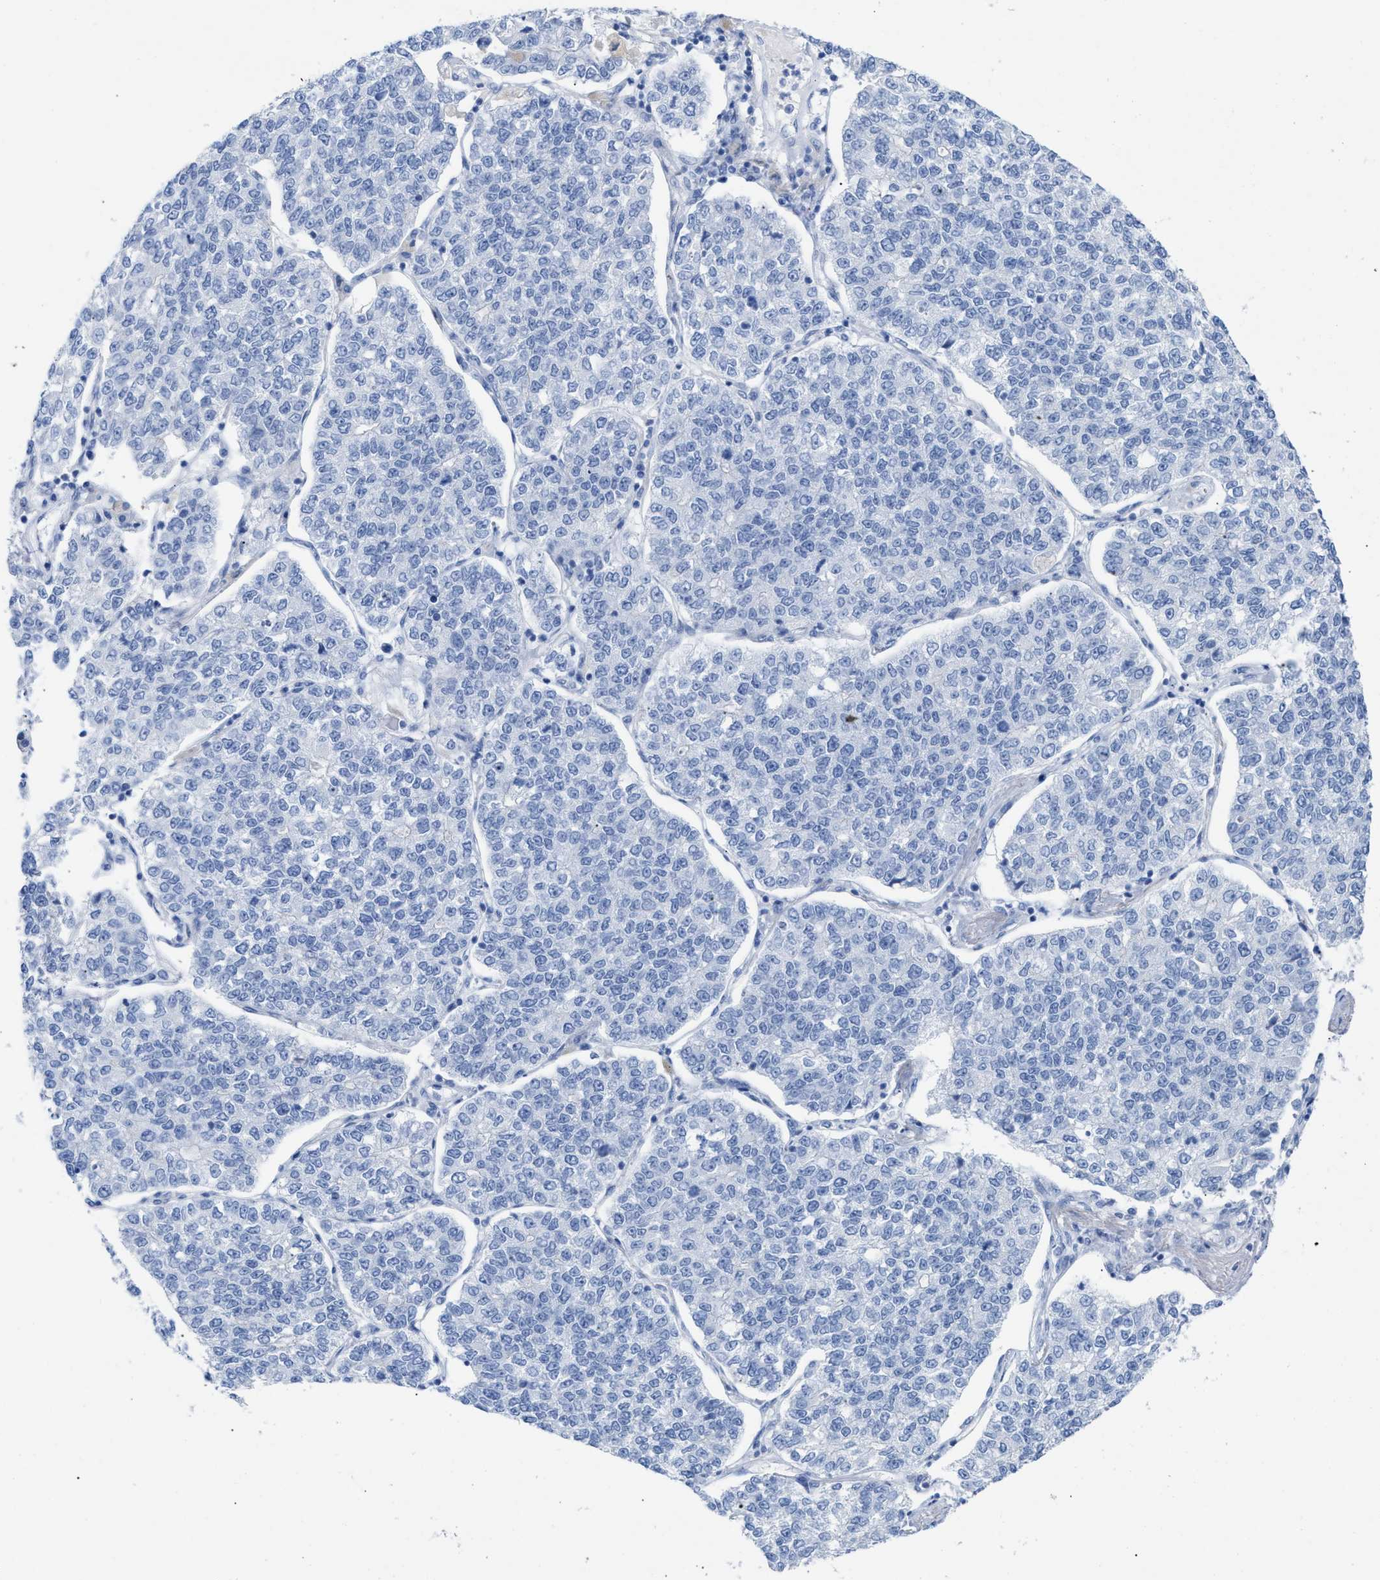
{"staining": {"intensity": "negative", "quantity": "none", "location": "none"}, "tissue": "lung cancer", "cell_type": "Tumor cells", "image_type": "cancer", "snomed": [{"axis": "morphology", "description": "Adenocarcinoma, NOS"}, {"axis": "topography", "description": "Lung"}], "caption": "High magnification brightfield microscopy of lung cancer (adenocarcinoma) stained with DAB (brown) and counterstained with hematoxylin (blue): tumor cells show no significant expression.", "gene": "CPA1", "patient": {"sex": "male", "age": 49}}